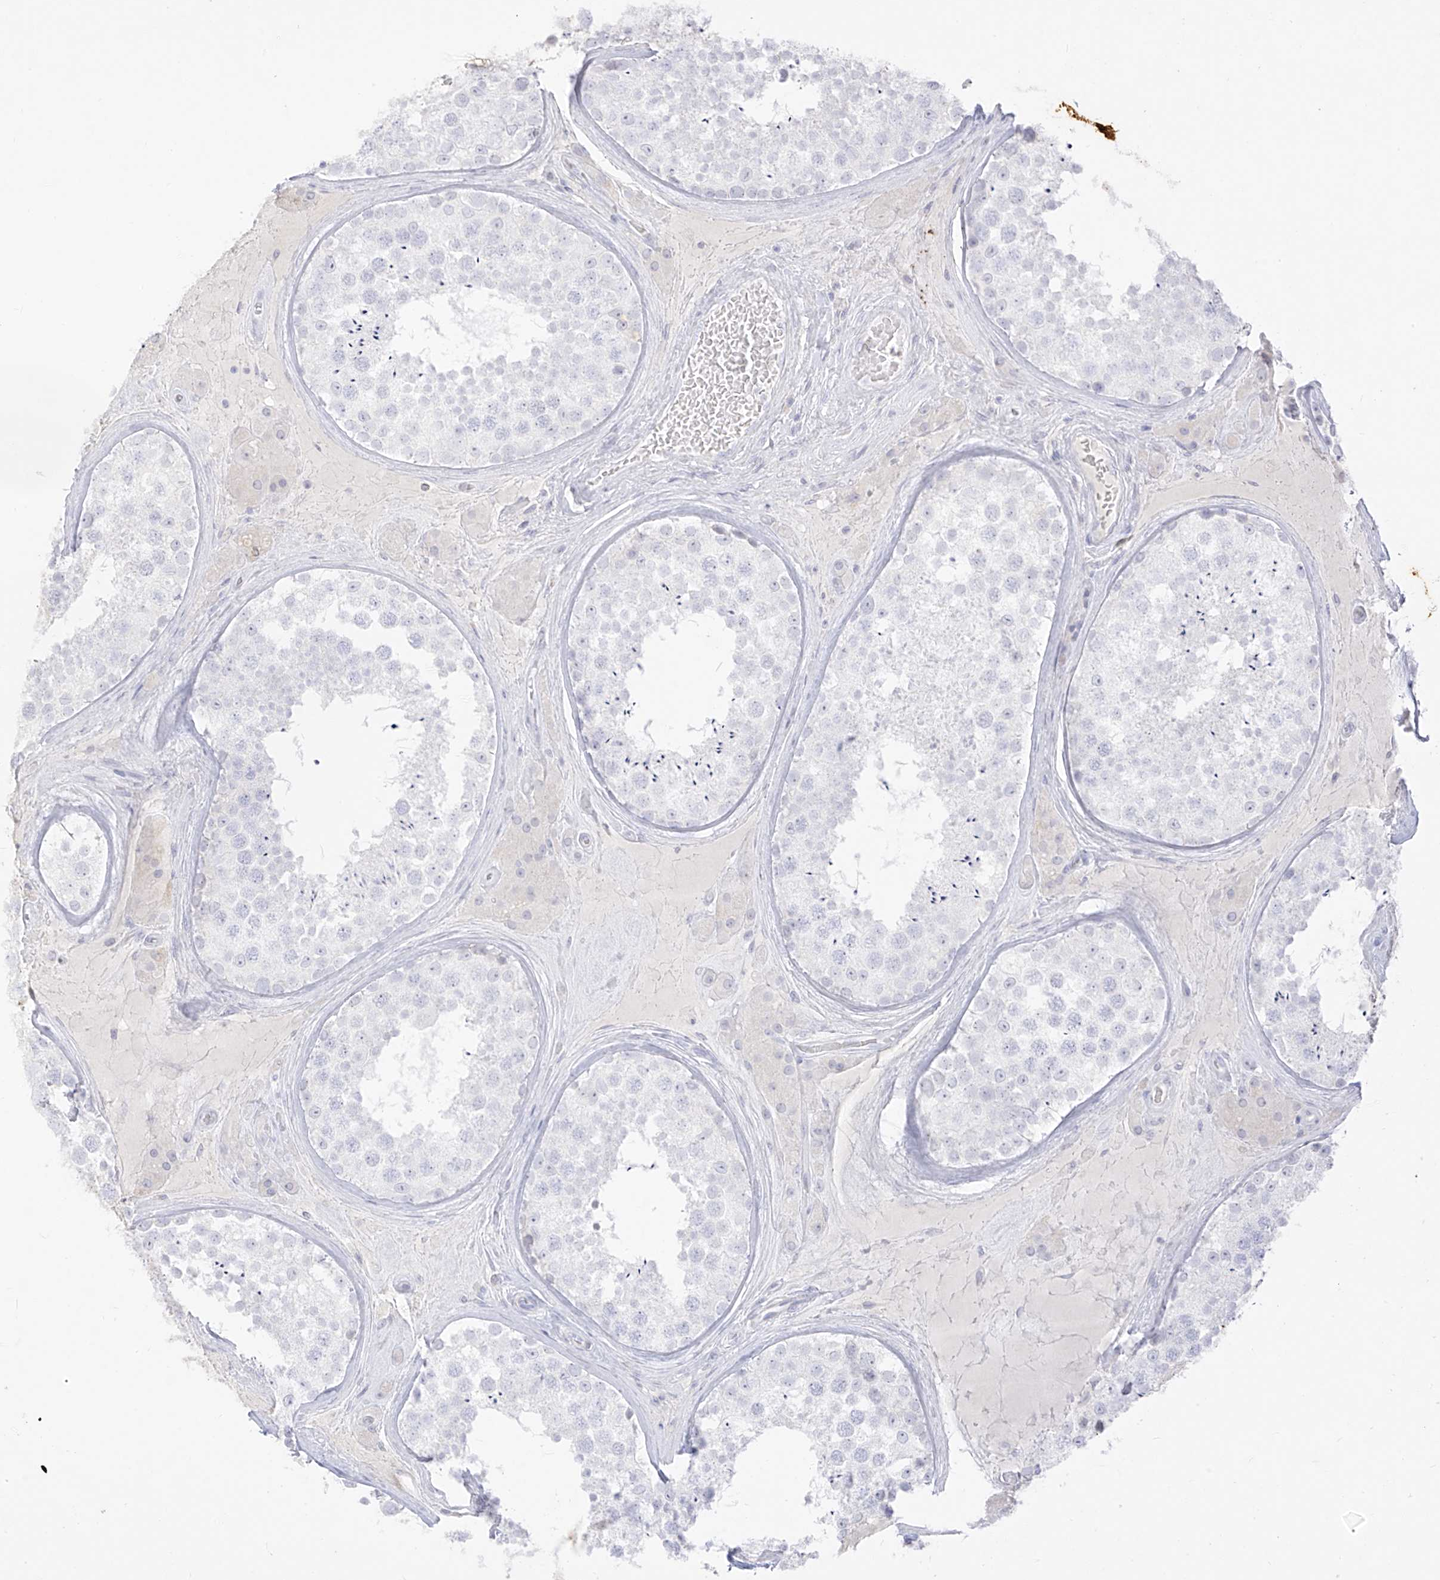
{"staining": {"intensity": "negative", "quantity": "none", "location": "none"}, "tissue": "testis", "cell_type": "Cells in seminiferous ducts", "image_type": "normal", "snomed": [{"axis": "morphology", "description": "Normal tissue, NOS"}, {"axis": "topography", "description": "Testis"}], "caption": "Micrograph shows no protein staining in cells in seminiferous ducts of unremarkable testis. (DAB IHC visualized using brightfield microscopy, high magnification).", "gene": "TGM4", "patient": {"sex": "male", "age": 46}}